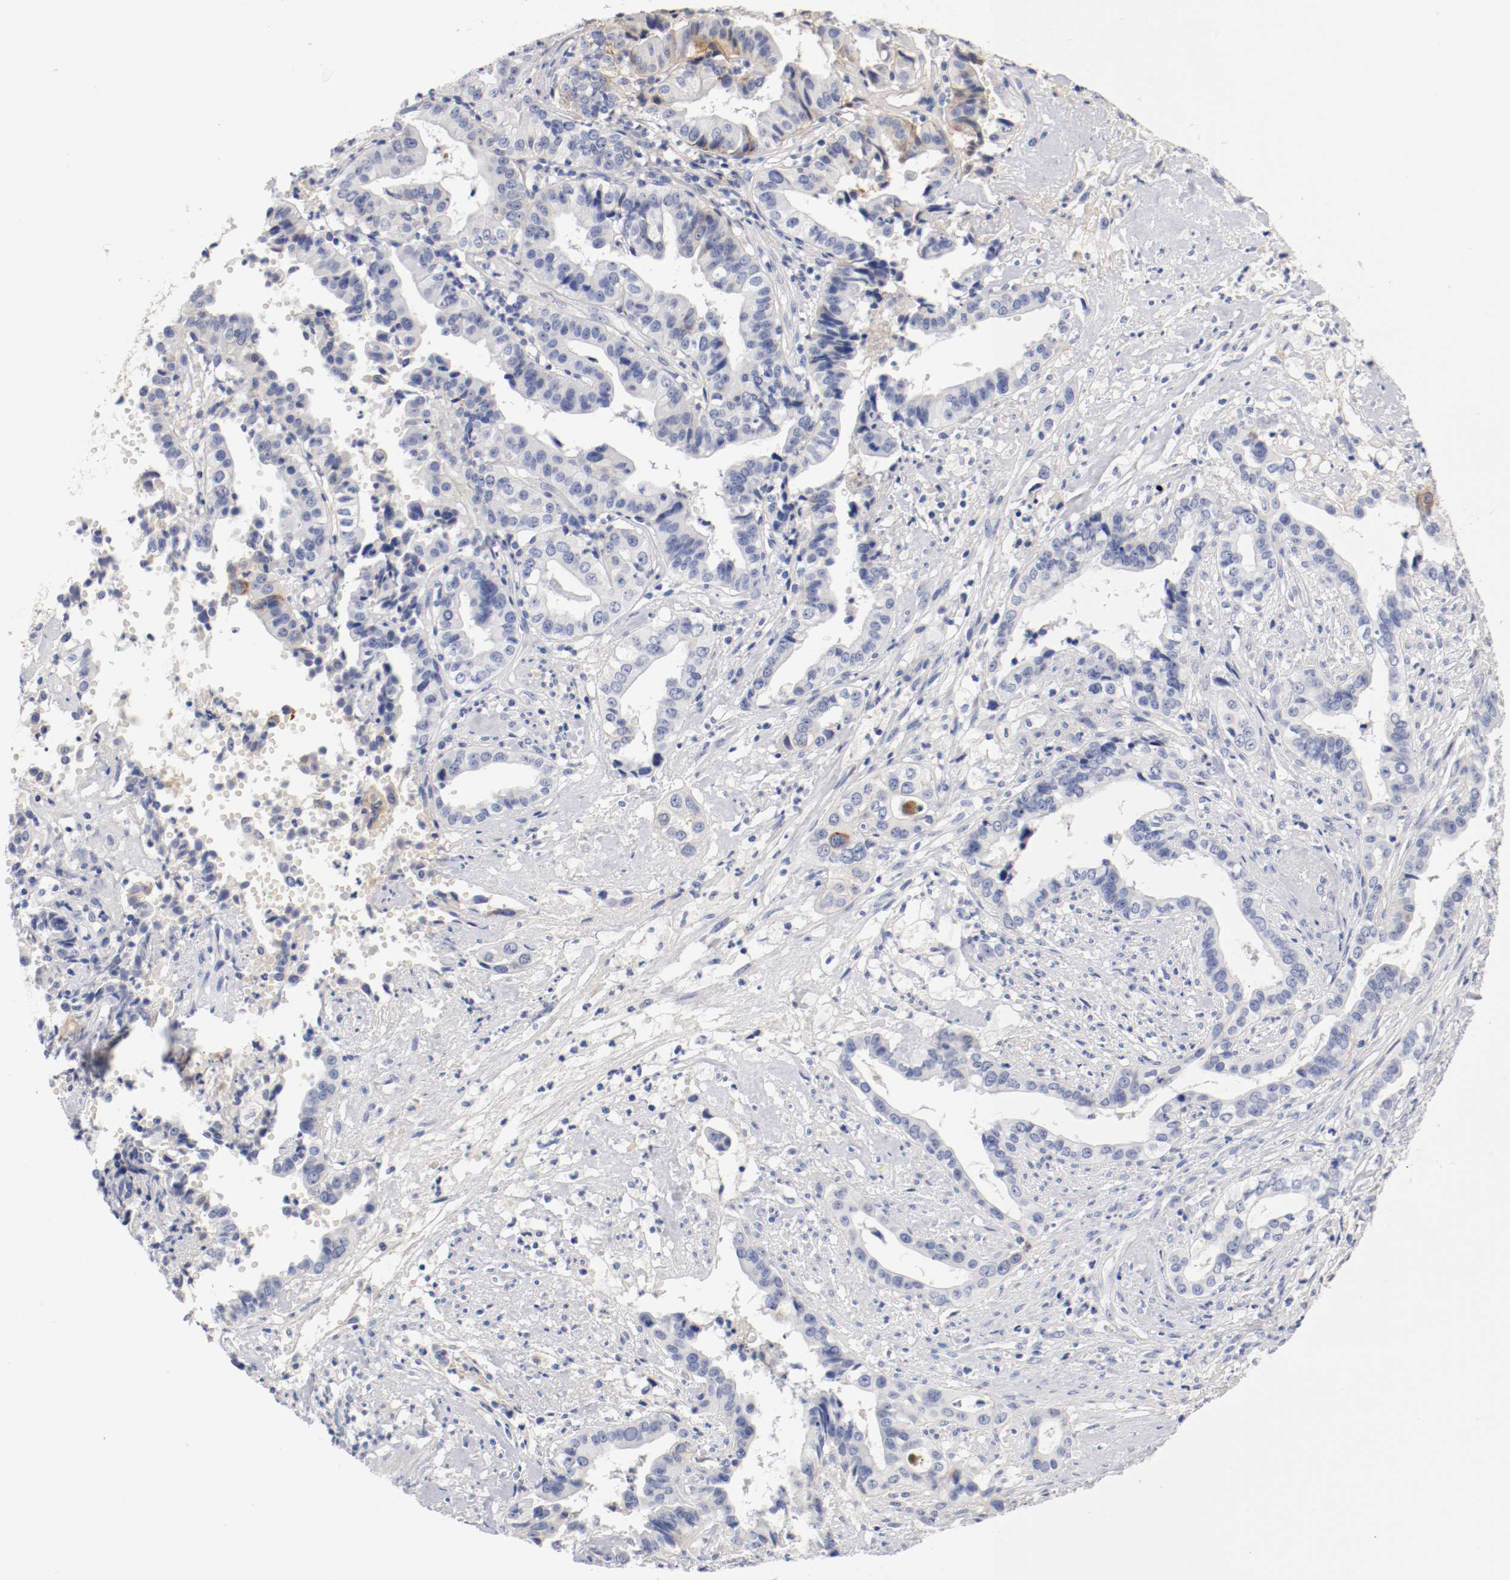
{"staining": {"intensity": "moderate", "quantity": "<25%", "location": "cytoplasmic/membranous"}, "tissue": "liver cancer", "cell_type": "Tumor cells", "image_type": "cancer", "snomed": [{"axis": "morphology", "description": "Cholangiocarcinoma"}, {"axis": "topography", "description": "Liver"}], "caption": "Protein analysis of cholangiocarcinoma (liver) tissue reveals moderate cytoplasmic/membranous expression in approximately <25% of tumor cells.", "gene": "FGFBP1", "patient": {"sex": "female", "age": 61}}